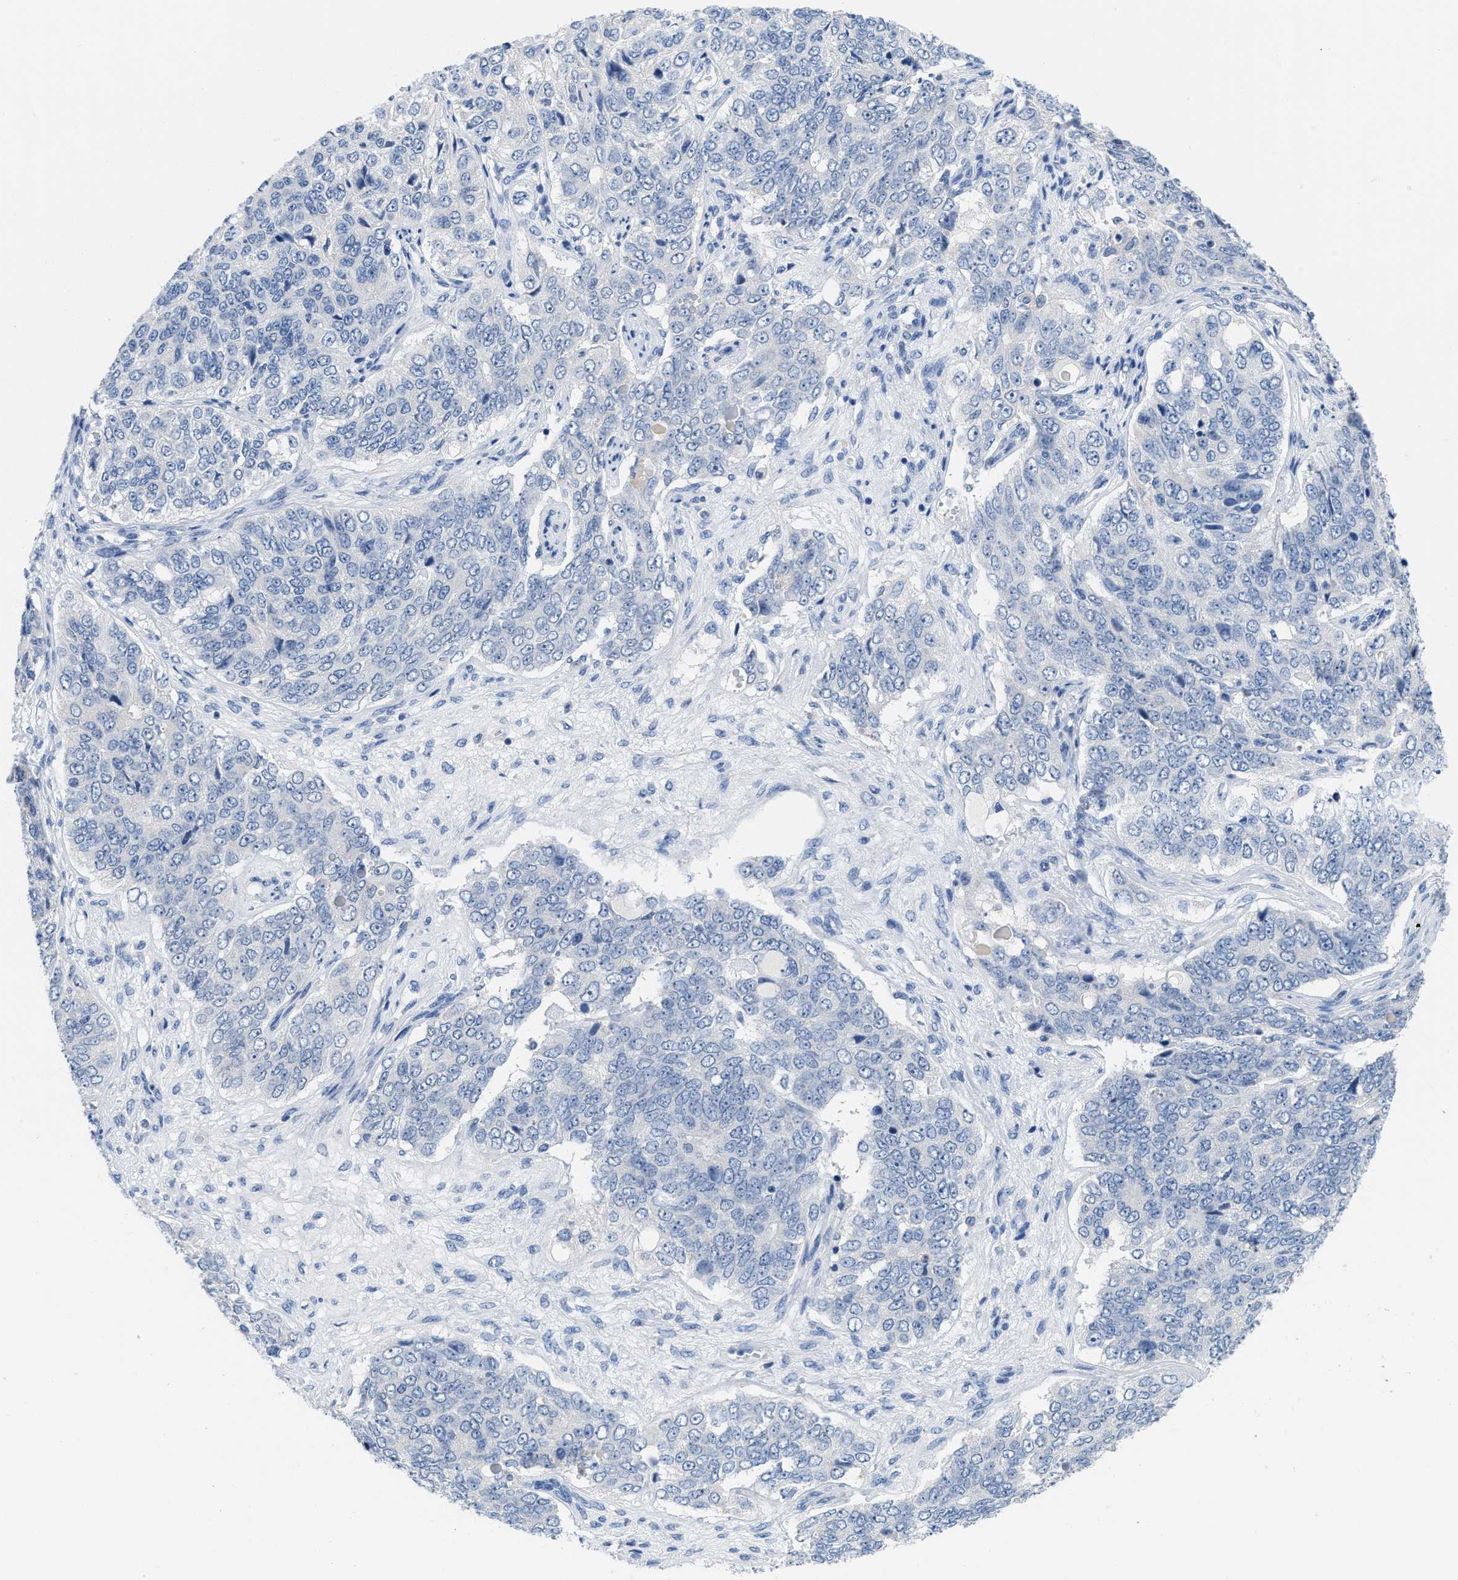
{"staining": {"intensity": "negative", "quantity": "none", "location": "none"}, "tissue": "ovarian cancer", "cell_type": "Tumor cells", "image_type": "cancer", "snomed": [{"axis": "morphology", "description": "Carcinoma, endometroid"}, {"axis": "topography", "description": "Ovary"}], "caption": "A micrograph of endometroid carcinoma (ovarian) stained for a protein exhibits no brown staining in tumor cells.", "gene": "PYY", "patient": {"sex": "female", "age": 51}}